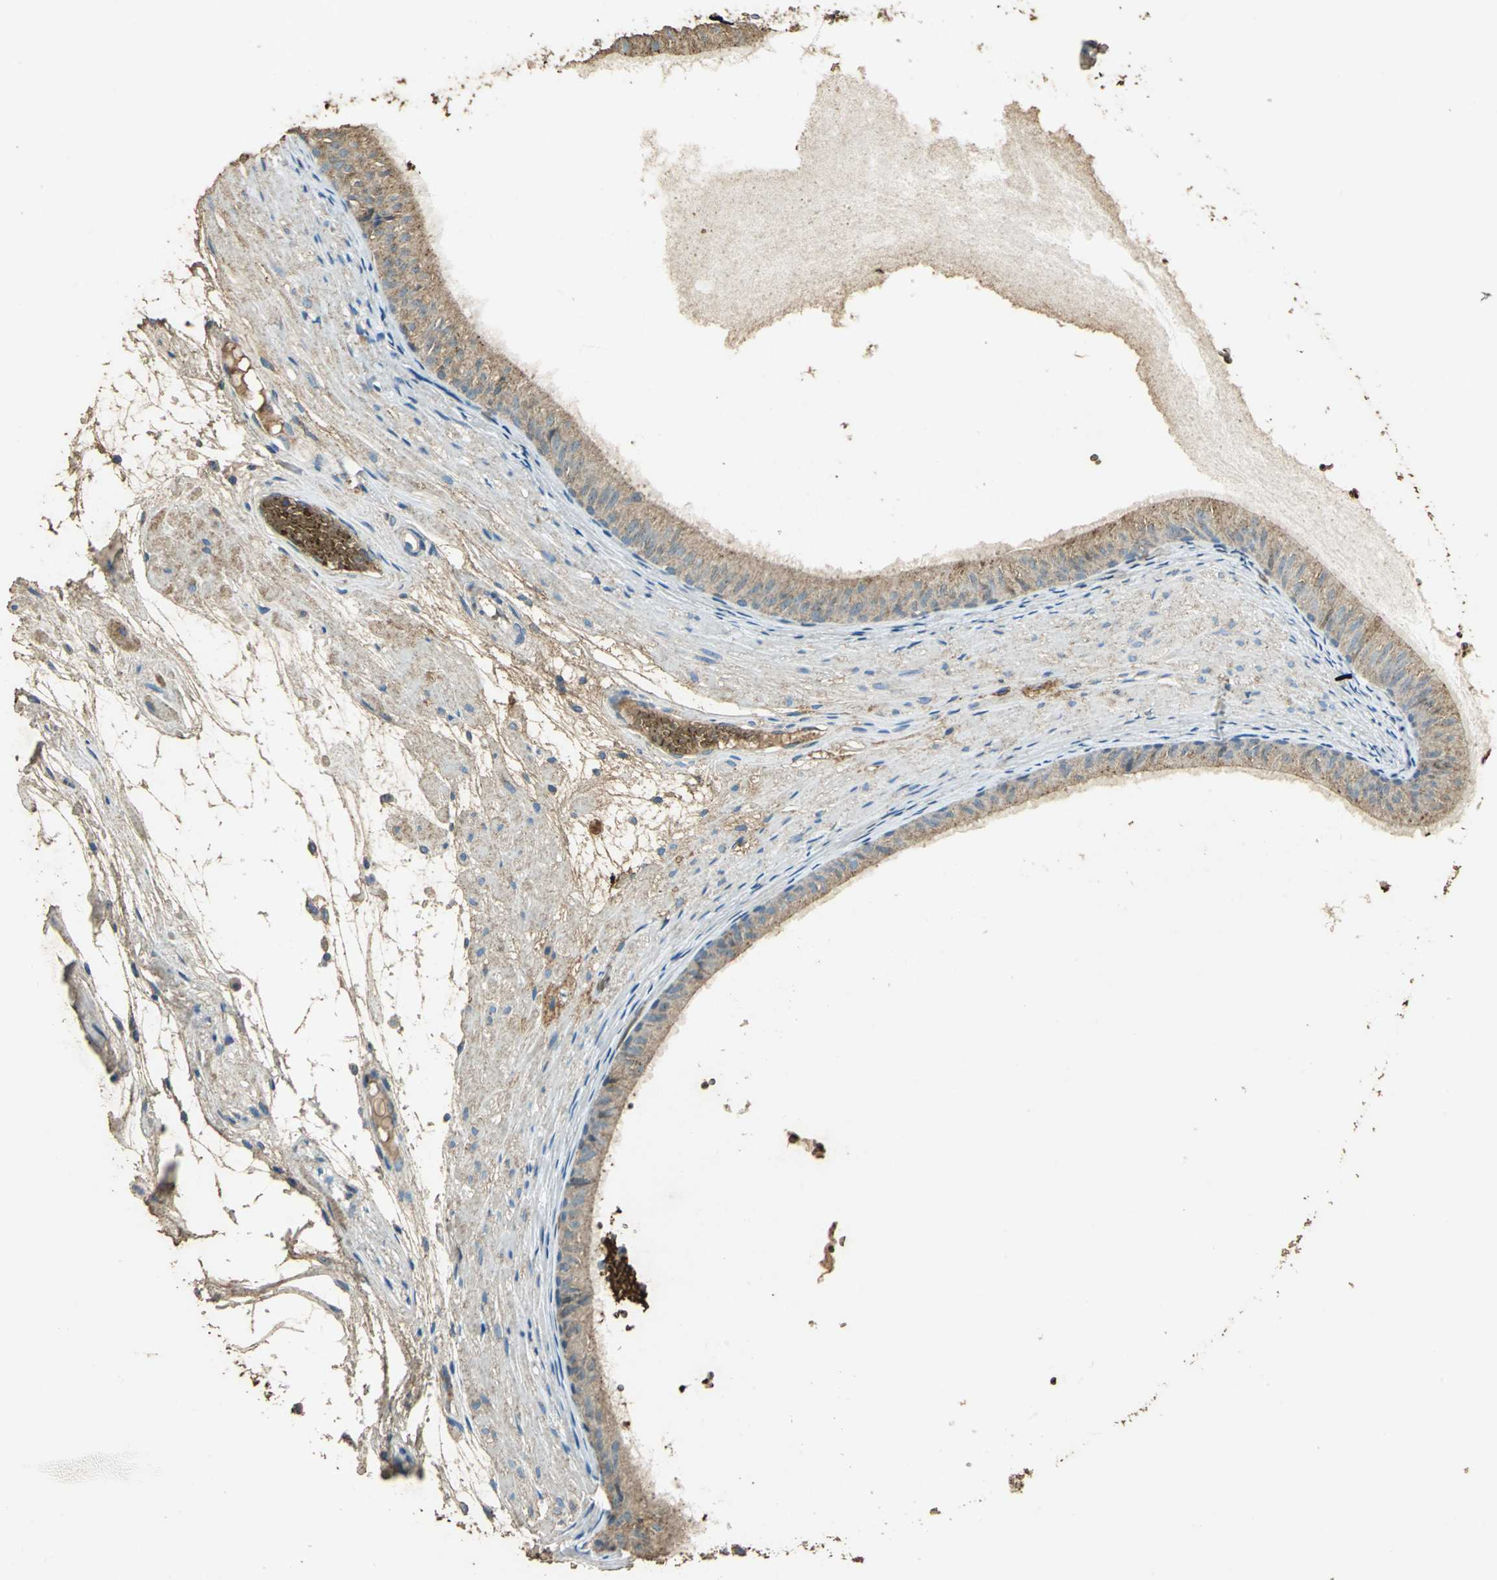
{"staining": {"intensity": "strong", "quantity": ">75%", "location": "cytoplasmic/membranous"}, "tissue": "epididymis", "cell_type": "Glandular cells", "image_type": "normal", "snomed": [{"axis": "morphology", "description": "Normal tissue, NOS"}, {"axis": "morphology", "description": "Atrophy, NOS"}, {"axis": "topography", "description": "Testis"}, {"axis": "topography", "description": "Epididymis"}], "caption": "Immunohistochemistry (DAB) staining of normal human epididymis demonstrates strong cytoplasmic/membranous protein expression in approximately >75% of glandular cells.", "gene": "TRAPPC2", "patient": {"sex": "male", "age": 18}}